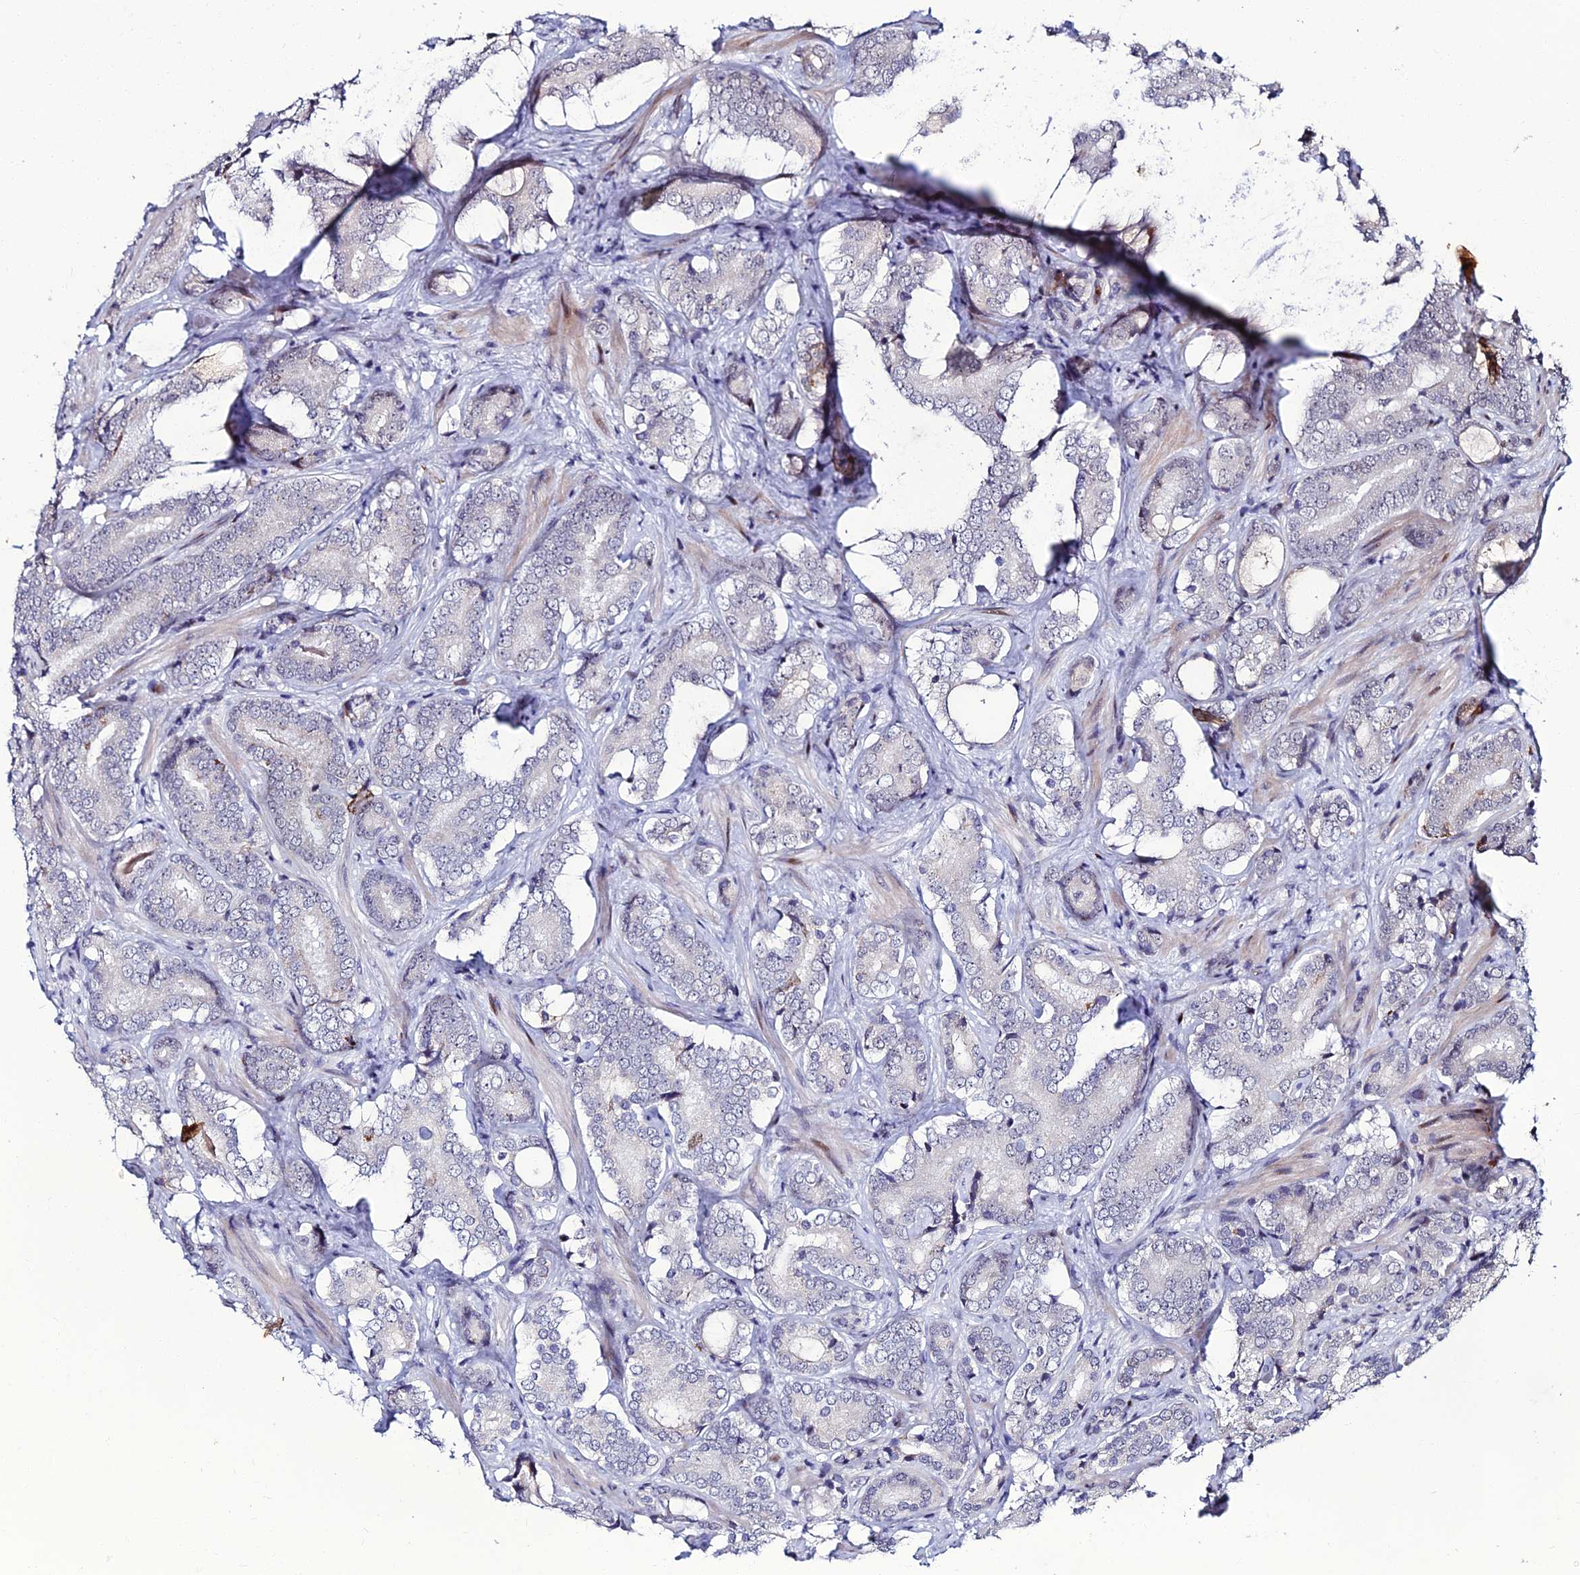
{"staining": {"intensity": "negative", "quantity": "none", "location": "none"}, "tissue": "prostate cancer", "cell_type": "Tumor cells", "image_type": "cancer", "snomed": [{"axis": "morphology", "description": "Adenocarcinoma, Low grade"}, {"axis": "topography", "description": "Prostate"}], "caption": "A high-resolution histopathology image shows IHC staining of prostate cancer (adenocarcinoma (low-grade)), which reveals no significant expression in tumor cells.", "gene": "TAF9B", "patient": {"sex": "male", "age": 58}}